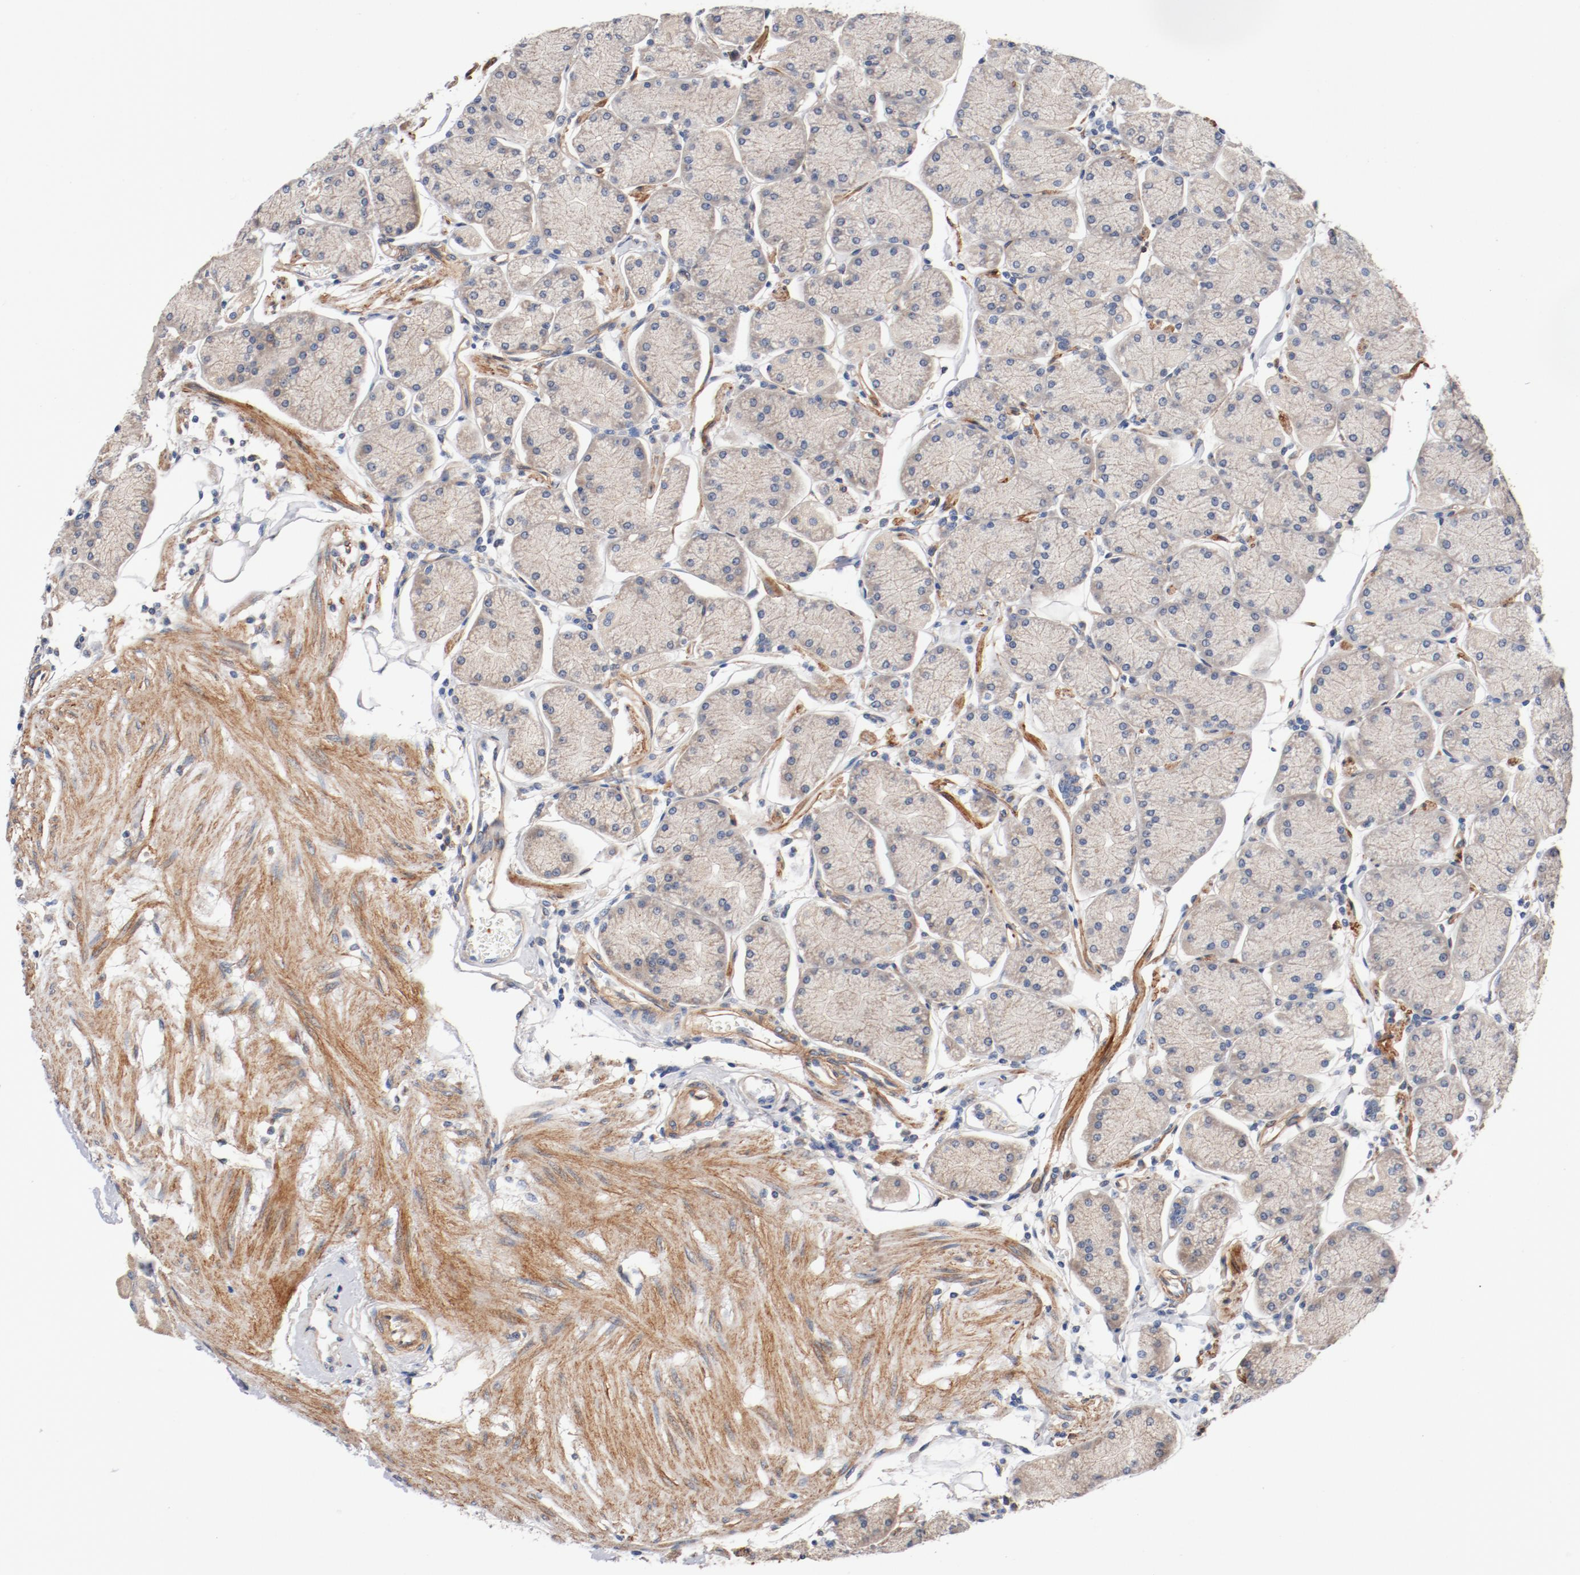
{"staining": {"intensity": "weak", "quantity": "25%-75%", "location": "cytoplasmic/membranous"}, "tissue": "stomach", "cell_type": "Glandular cells", "image_type": "normal", "snomed": [{"axis": "morphology", "description": "Normal tissue, NOS"}, {"axis": "topography", "description": "Stomach, upper"}, {"axis": "topography", "description": "Stomach"}], "caption": "Immunohistochemical staining of unremarkable human stomach displays low levels of weak cytoplasmic/membranous expression in approximately 25%-75% of glandular cells.", "gene": "ILK", "patient": {"sex": "male", "age": 76}}